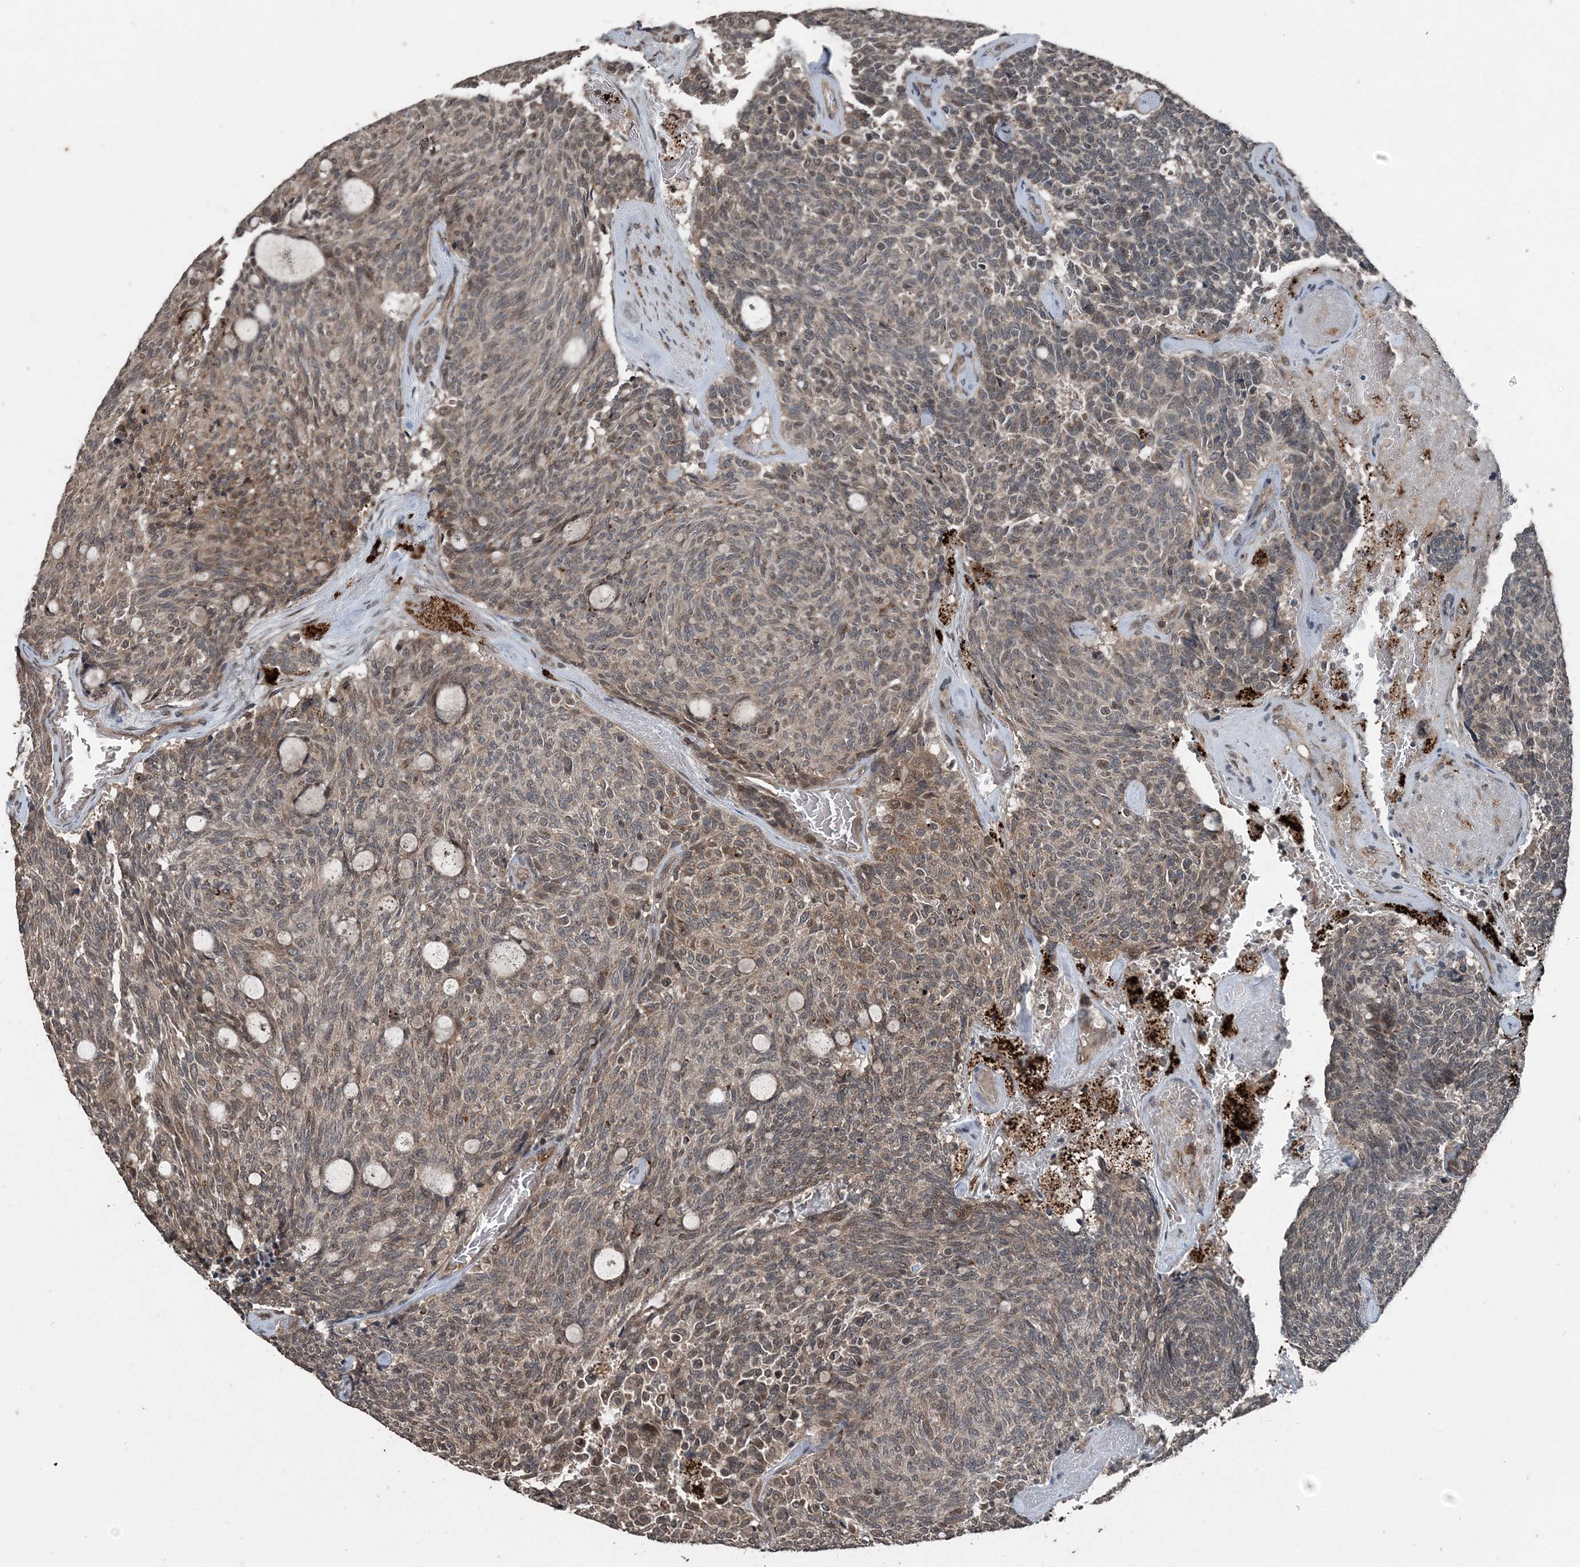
{"staining": {"intensity": "weak", "quantity": "25%-75%", "location": "cytoplasmic/membranous"}, "tissue": "carcinoid", "cell_type": "Tumor cells", "image_type": "cancer", "snomed": [{"axis": "morphology", "description": "Carcinoid, malignant, NOS"}, {"axis": "topography", "description": "Pancreas"}], "caption": "A brown stain highlights weak cytoplasmic/membranous expression of a protein in human malignant carcinoid tumor cells.", "gene": "CFL1", "patient": {"sex": "female", "age": 54}}